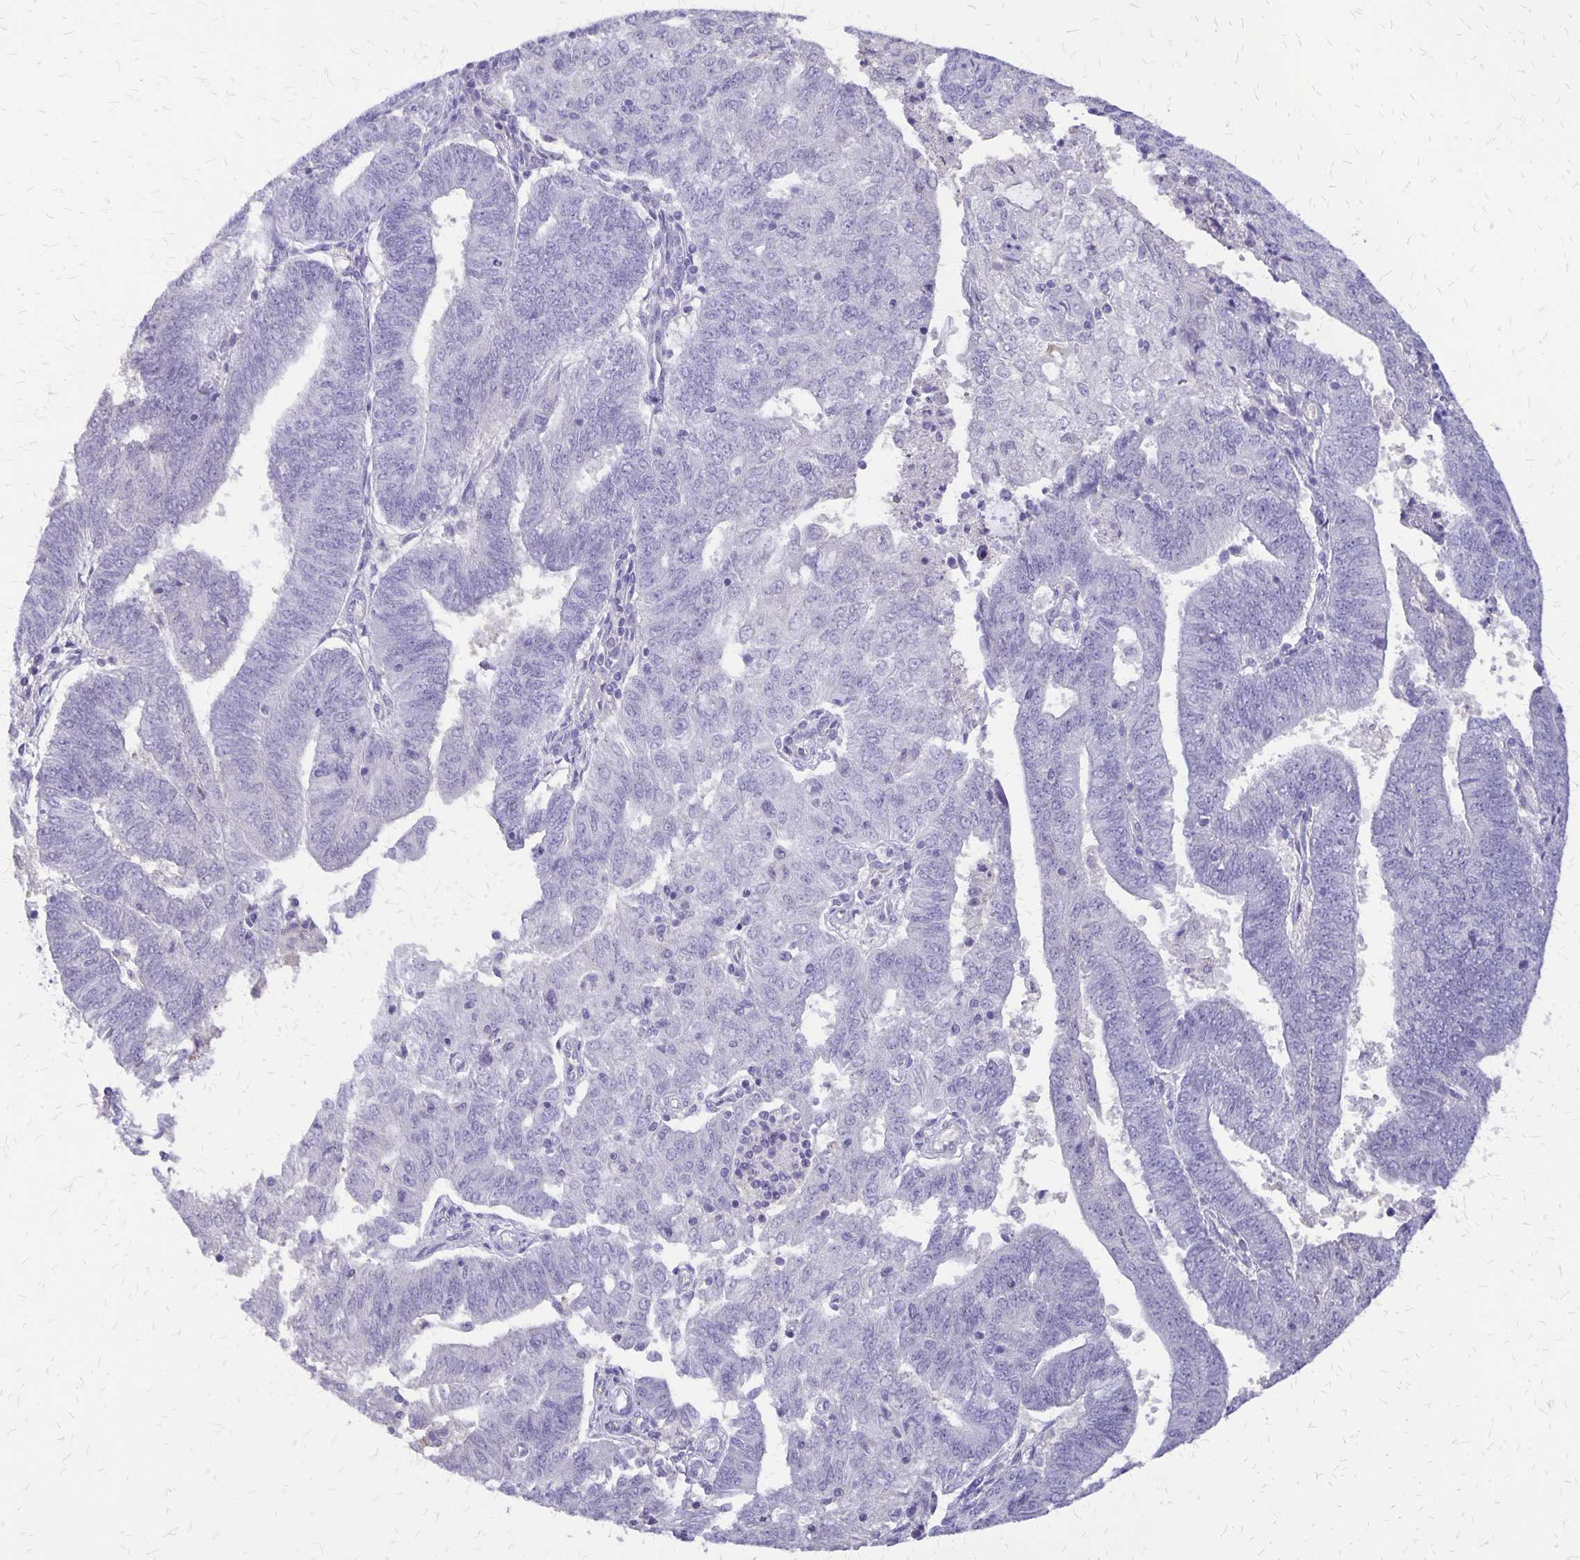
{"staining": {"intensity": "negative", "quantity": "none", "location": "none"}, "tissue": "endometrial cancer", "cell_type": "Tumor cells", "image_type": "cancer", "snomed": [{"axis": "morphology", "description": "Adenocarcinoma, NOS"}, {"axis": "topography", "description": "Endometrium"}], "caption": "Image shows no significant protein staining in tumor cells of adenocarcinoma (endometrial).", "gene": "SI", "patient": {"sex": "female", "age": 82}}